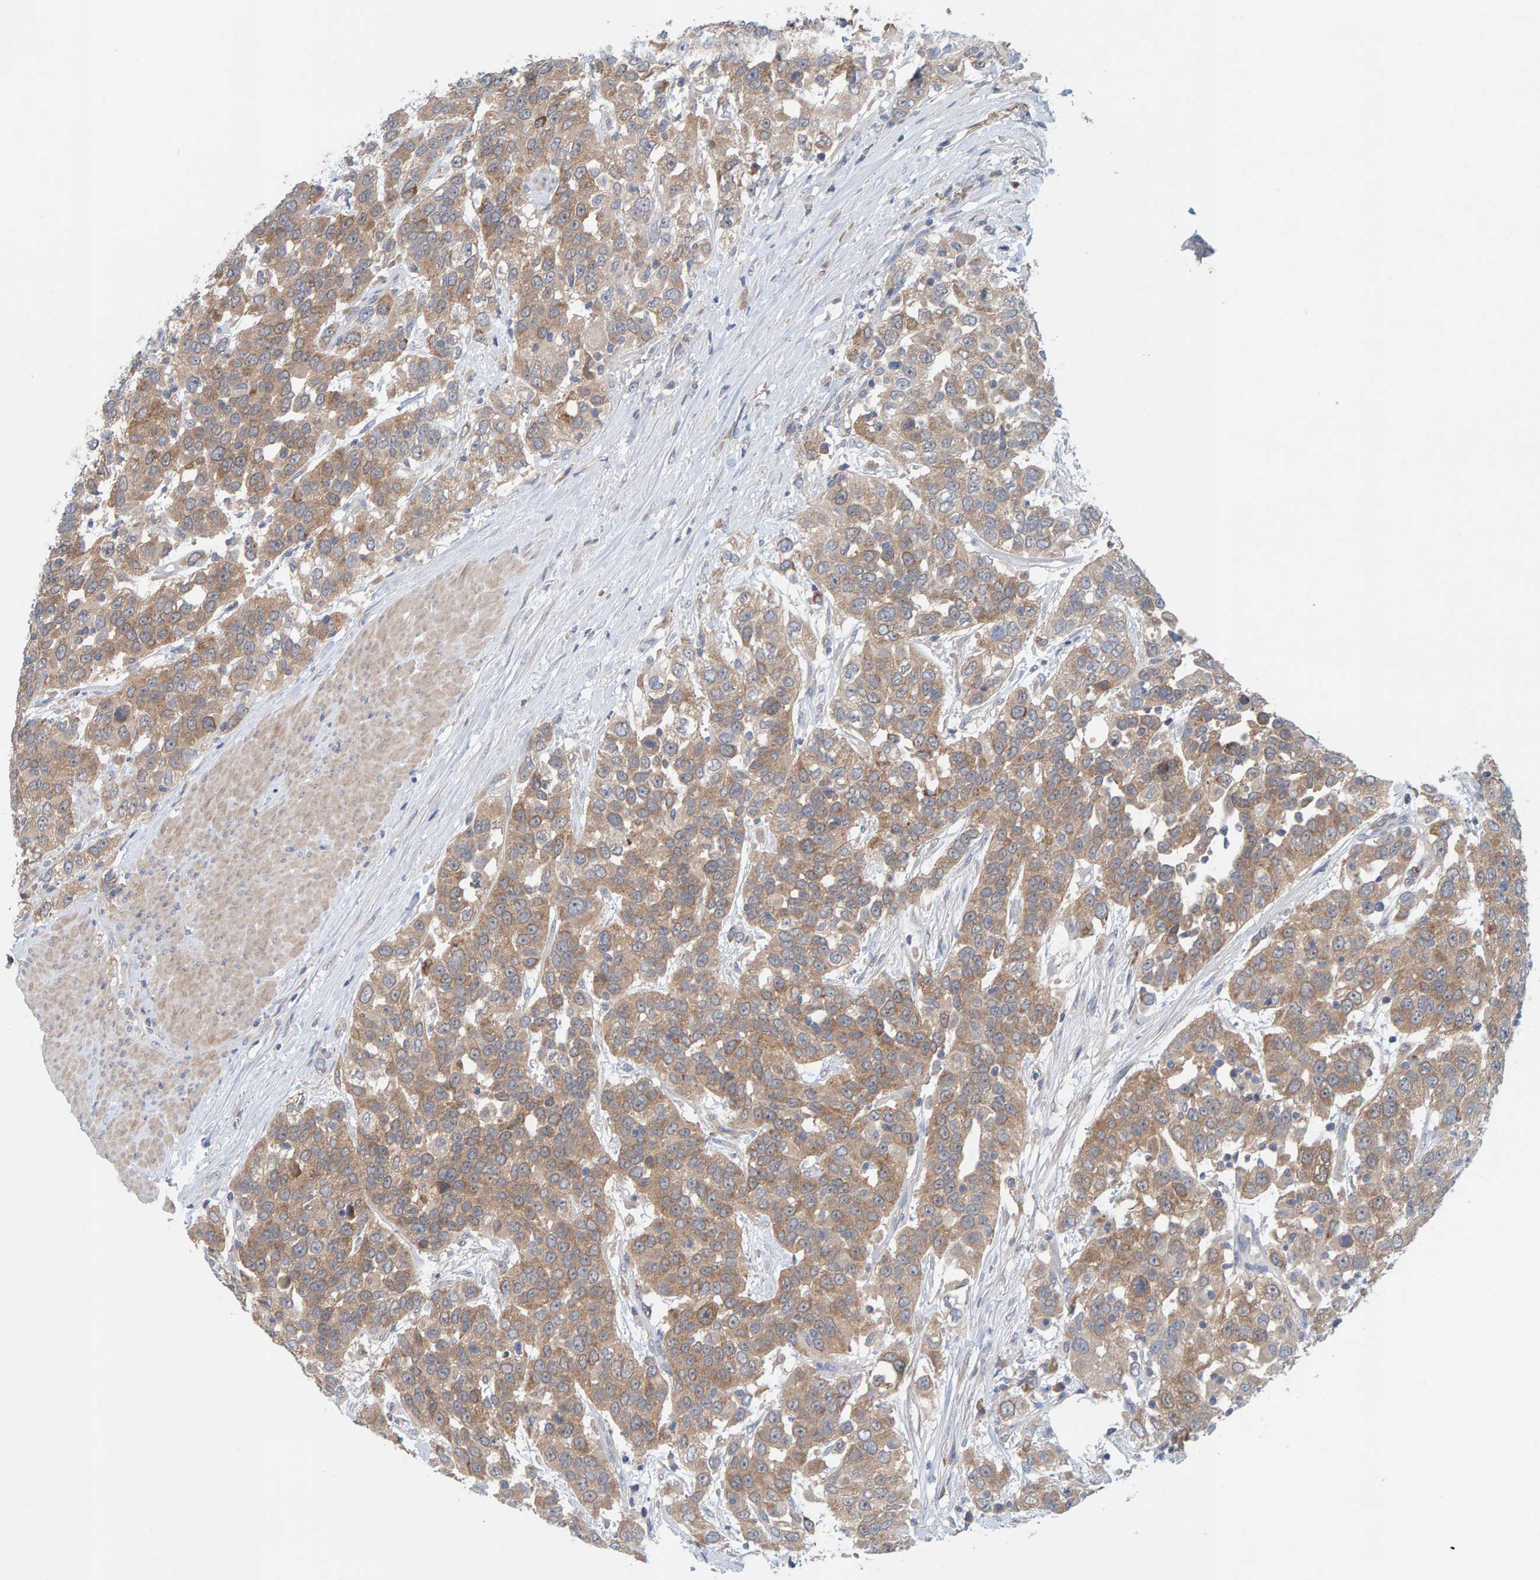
{"staining": {"intensity": "moderate", "quantity": ">75%", "location": "cytoplasmic/membranous"}, "tissue": "urothelial cancer", "cell_type": "Tumor cells", "image_type": "cancer", "snomed": [{"axis": "morphology", "description": "Urothelial carcinoma, High grade"}, {"axis": "topography", "description": "Urinary bladder"}], "caption": "A medium amount of moderate cytoplasmic/membranous positivity is seen in about >75% of tumor cells in high-grade urothelial carcinoma tissue.", "gene": "TATDN1", "patient": {"sex": "female", "age": 80}}